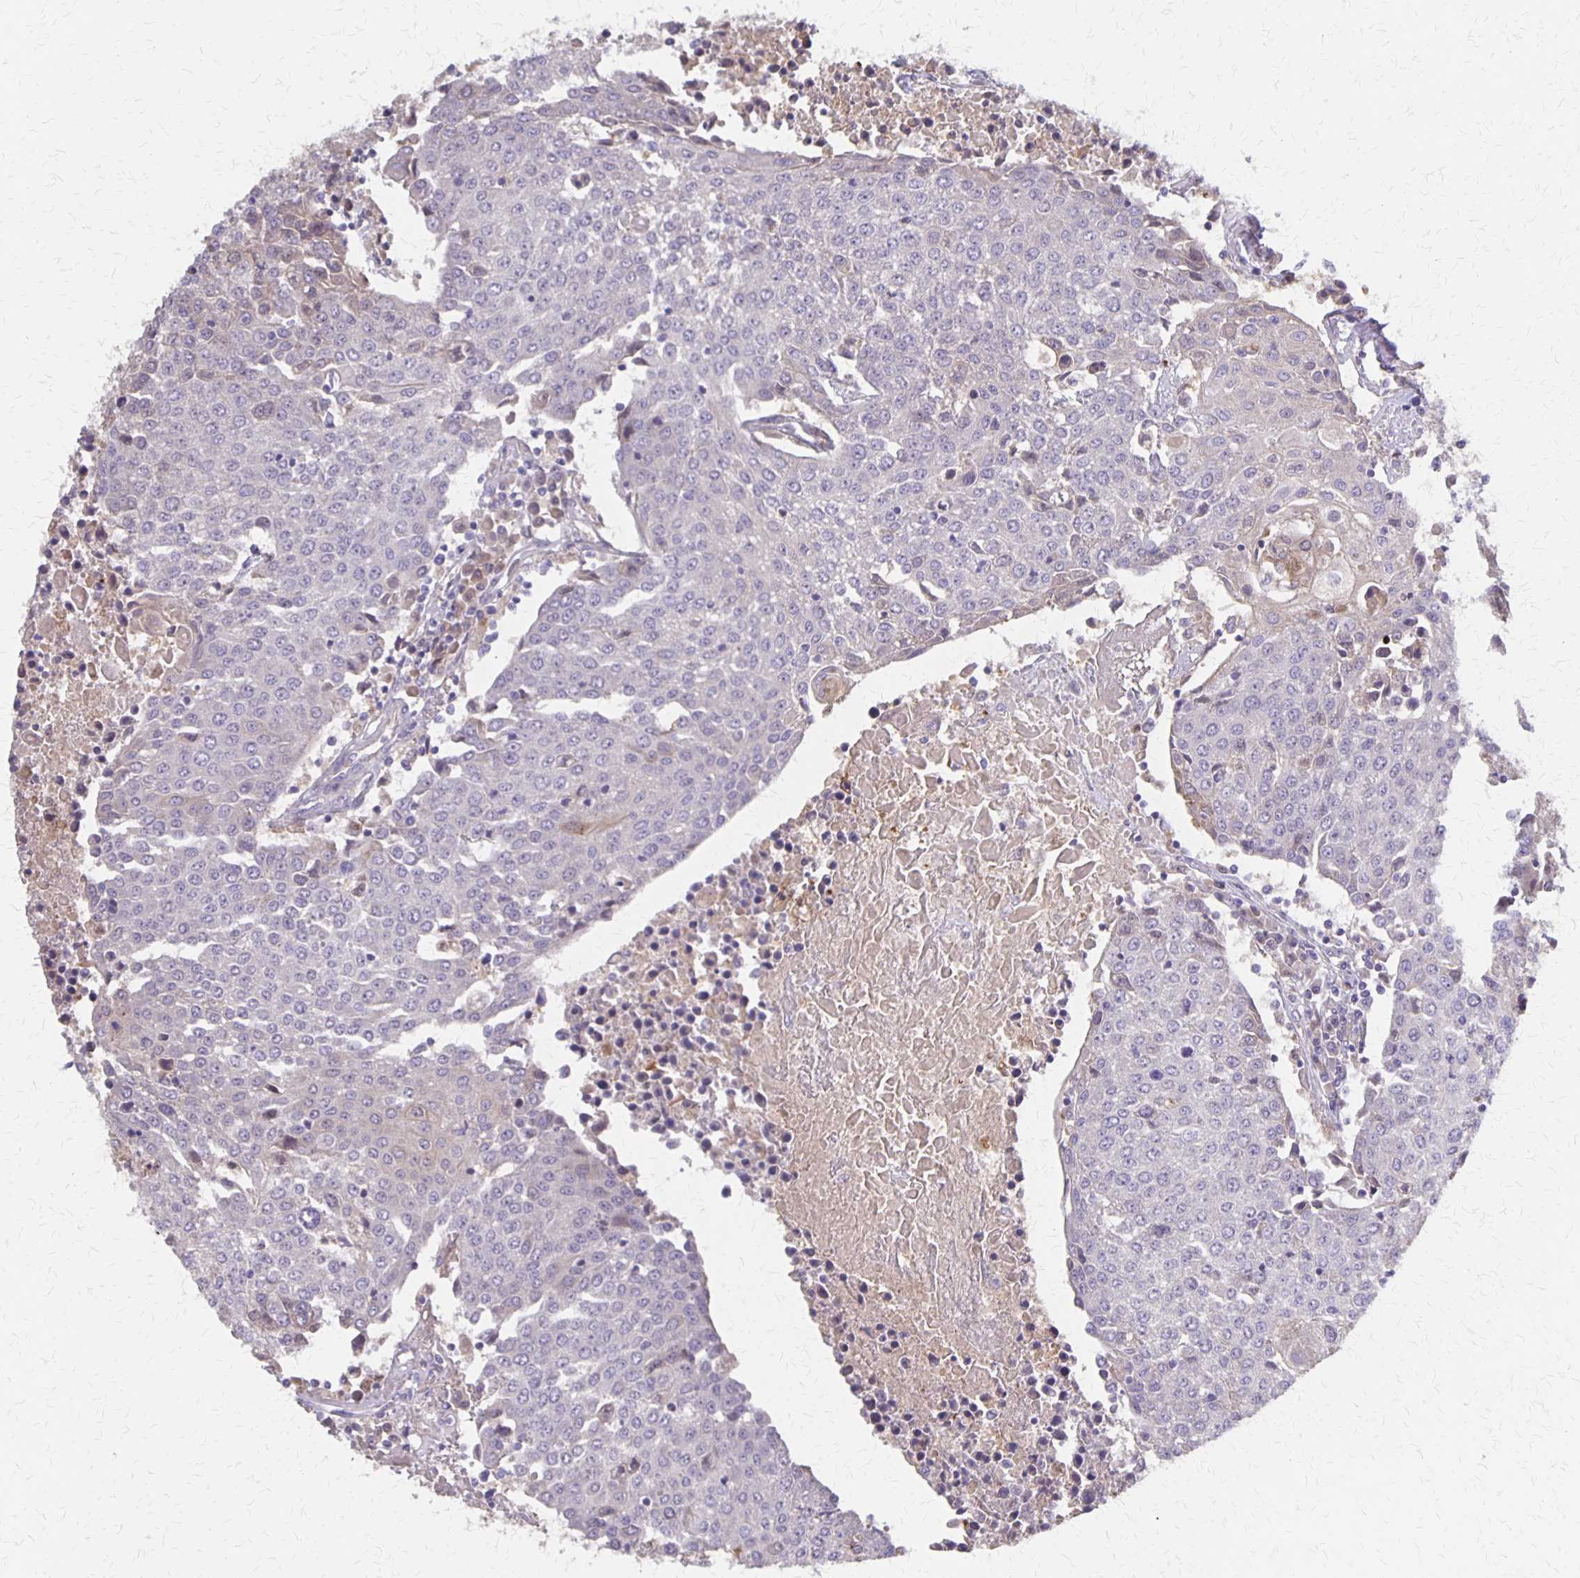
{"staining": {"intensity": "negative", "quantity": "none", "location": "none"}, "tissue": "urothelial cancer", "cell_type": "Tumor cells", "image_type": "cancer", "snomed": [{"axis": "morphology", "description": "Urothelial carcinoma, High grade"}, {"axis": "topography", "description": "Urinary bladder"}], "caption": "An immunohistochemistry photomicrograph of urothelial cancer is shown. There is no staining in tumor cells of urothelial cancer.", "gene": "NOG", "patient": {"sex": "female", "age": 85}}